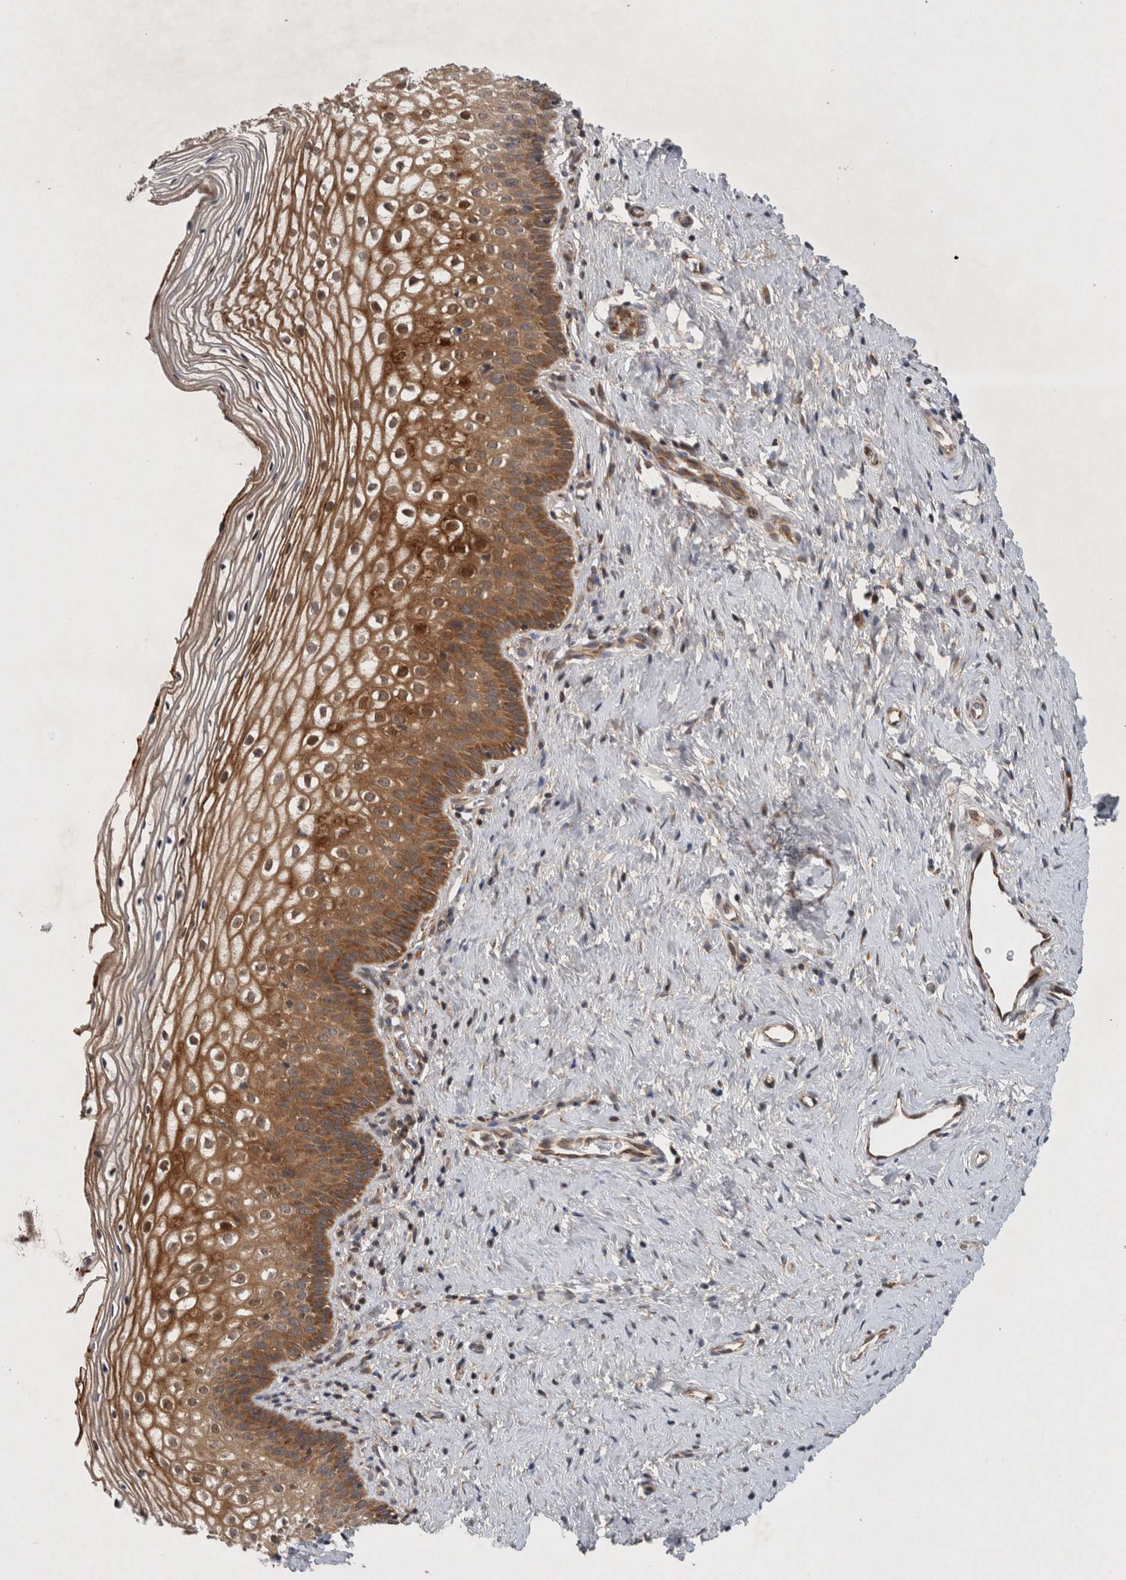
{"staining": {"intensity": "moderate", "quantity": ">75%", "location": "cytoplasmic/membranous"}, "tissue": "cervix", "cell_type": "Squamous epithelial cells", "image_type": "normal", "snomed": [{"axis": "morphology", "description": "Normal tissue, NOS"}, {"axis": "topography", "description": "Cervix"}], "caption": "This is a micrograph of immunohistochemistry (IHC) staining of unremarkable cervix, which shows moderate expression in the cytoplasmic/membranous of squamous epithelial cells.", "gene": "PDCD2", "patient": {"sex": "female", "age": 27}}